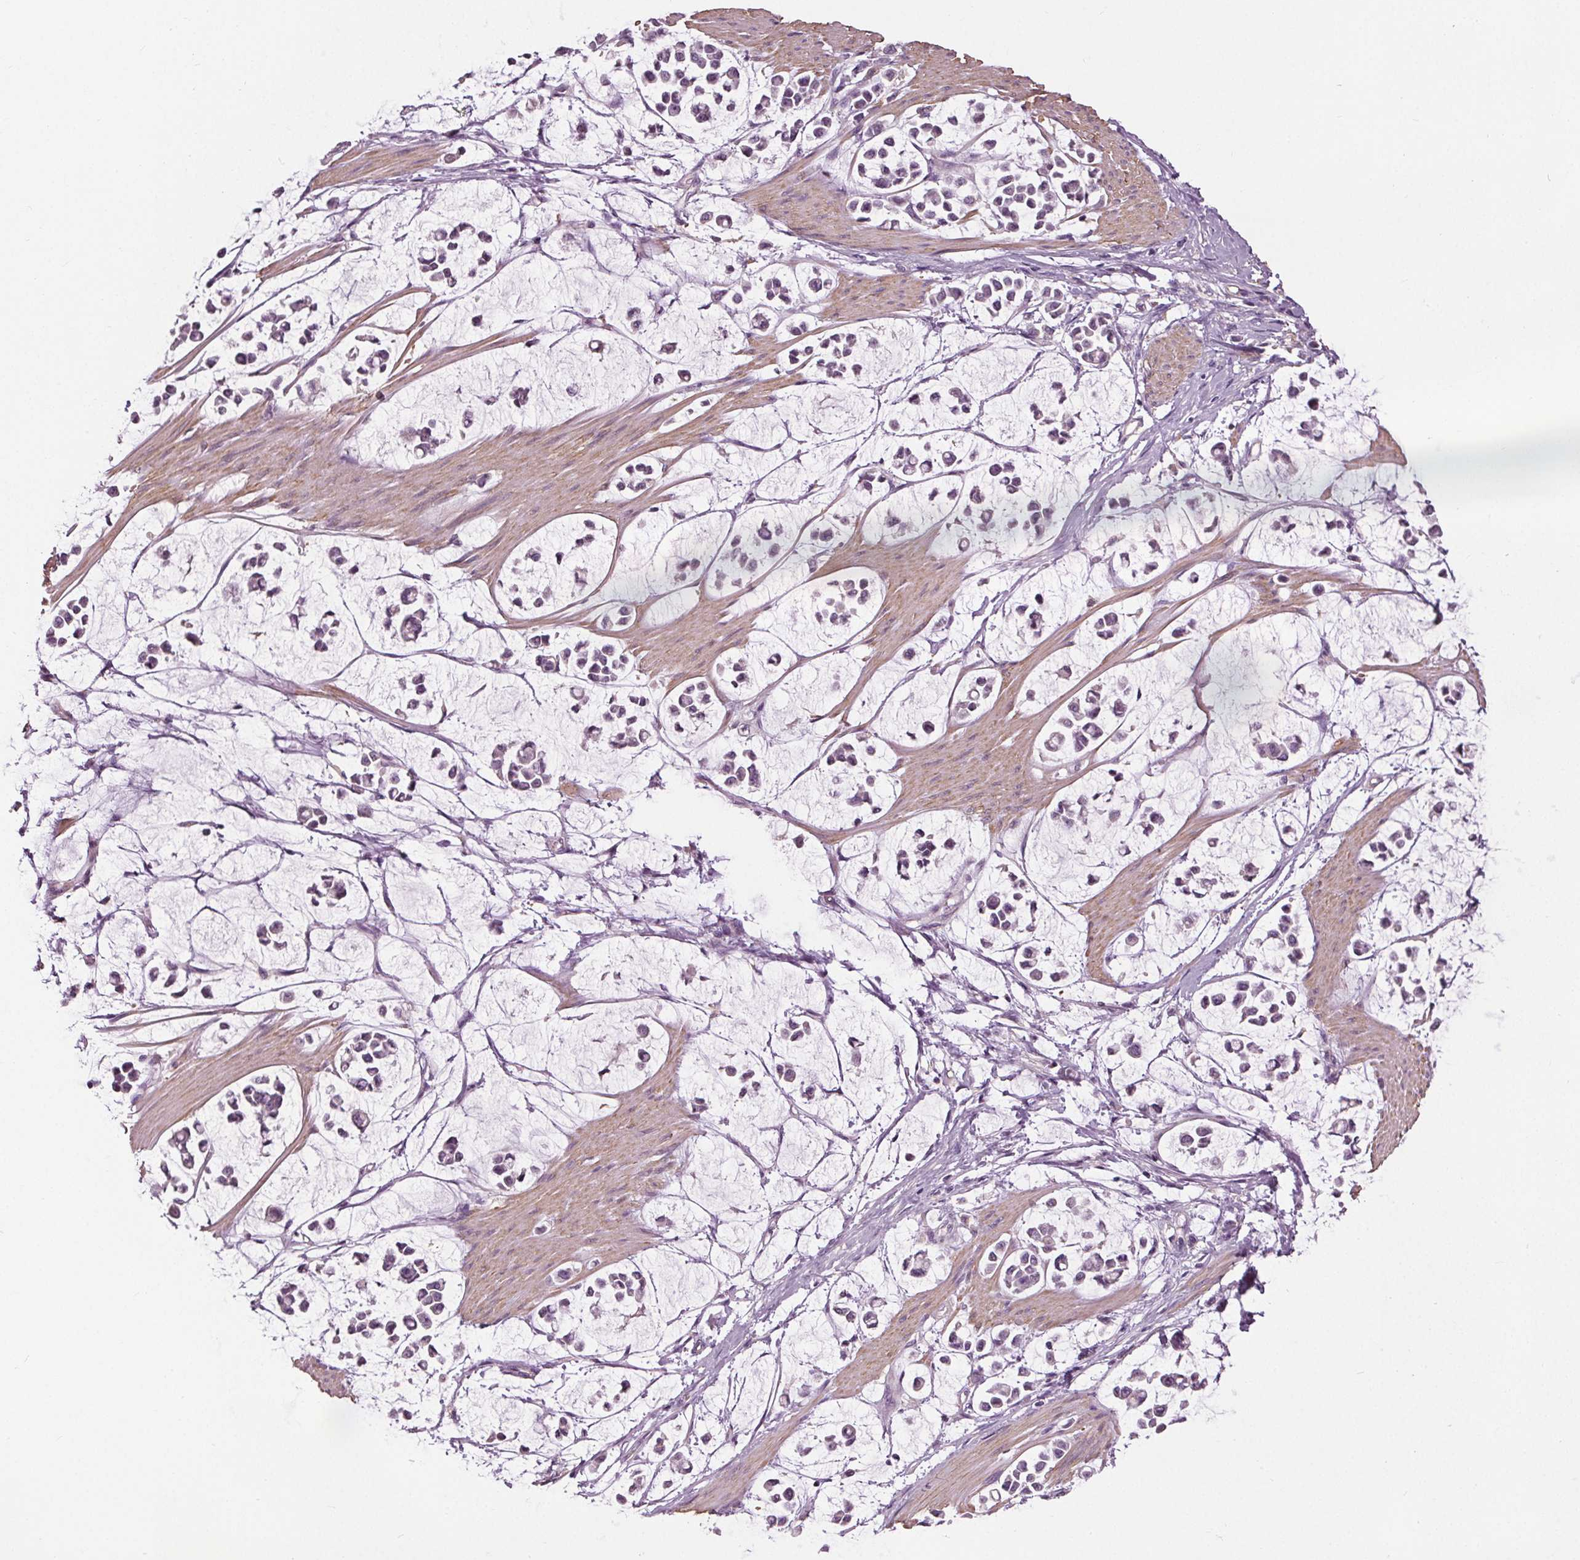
{"staining": {"intensity": "negative", "quantity": "none", "location": "none"}, "tissue": "stomach cancer", "cell_type": "Tumor cells", "image_type": "cancer", "snomed": [{"axis": "morphology", "description": "Adenocarcinoma, NOS"}, {"axis": "topography", "description": "Stomach"}], "caption": "Human stomach cancer (adenocarcinoma) stained for a protein using IHC exhibits no expression in tumor cells.", "gene": "RASA1", "patient": {"sex": "male", "age": 82}}